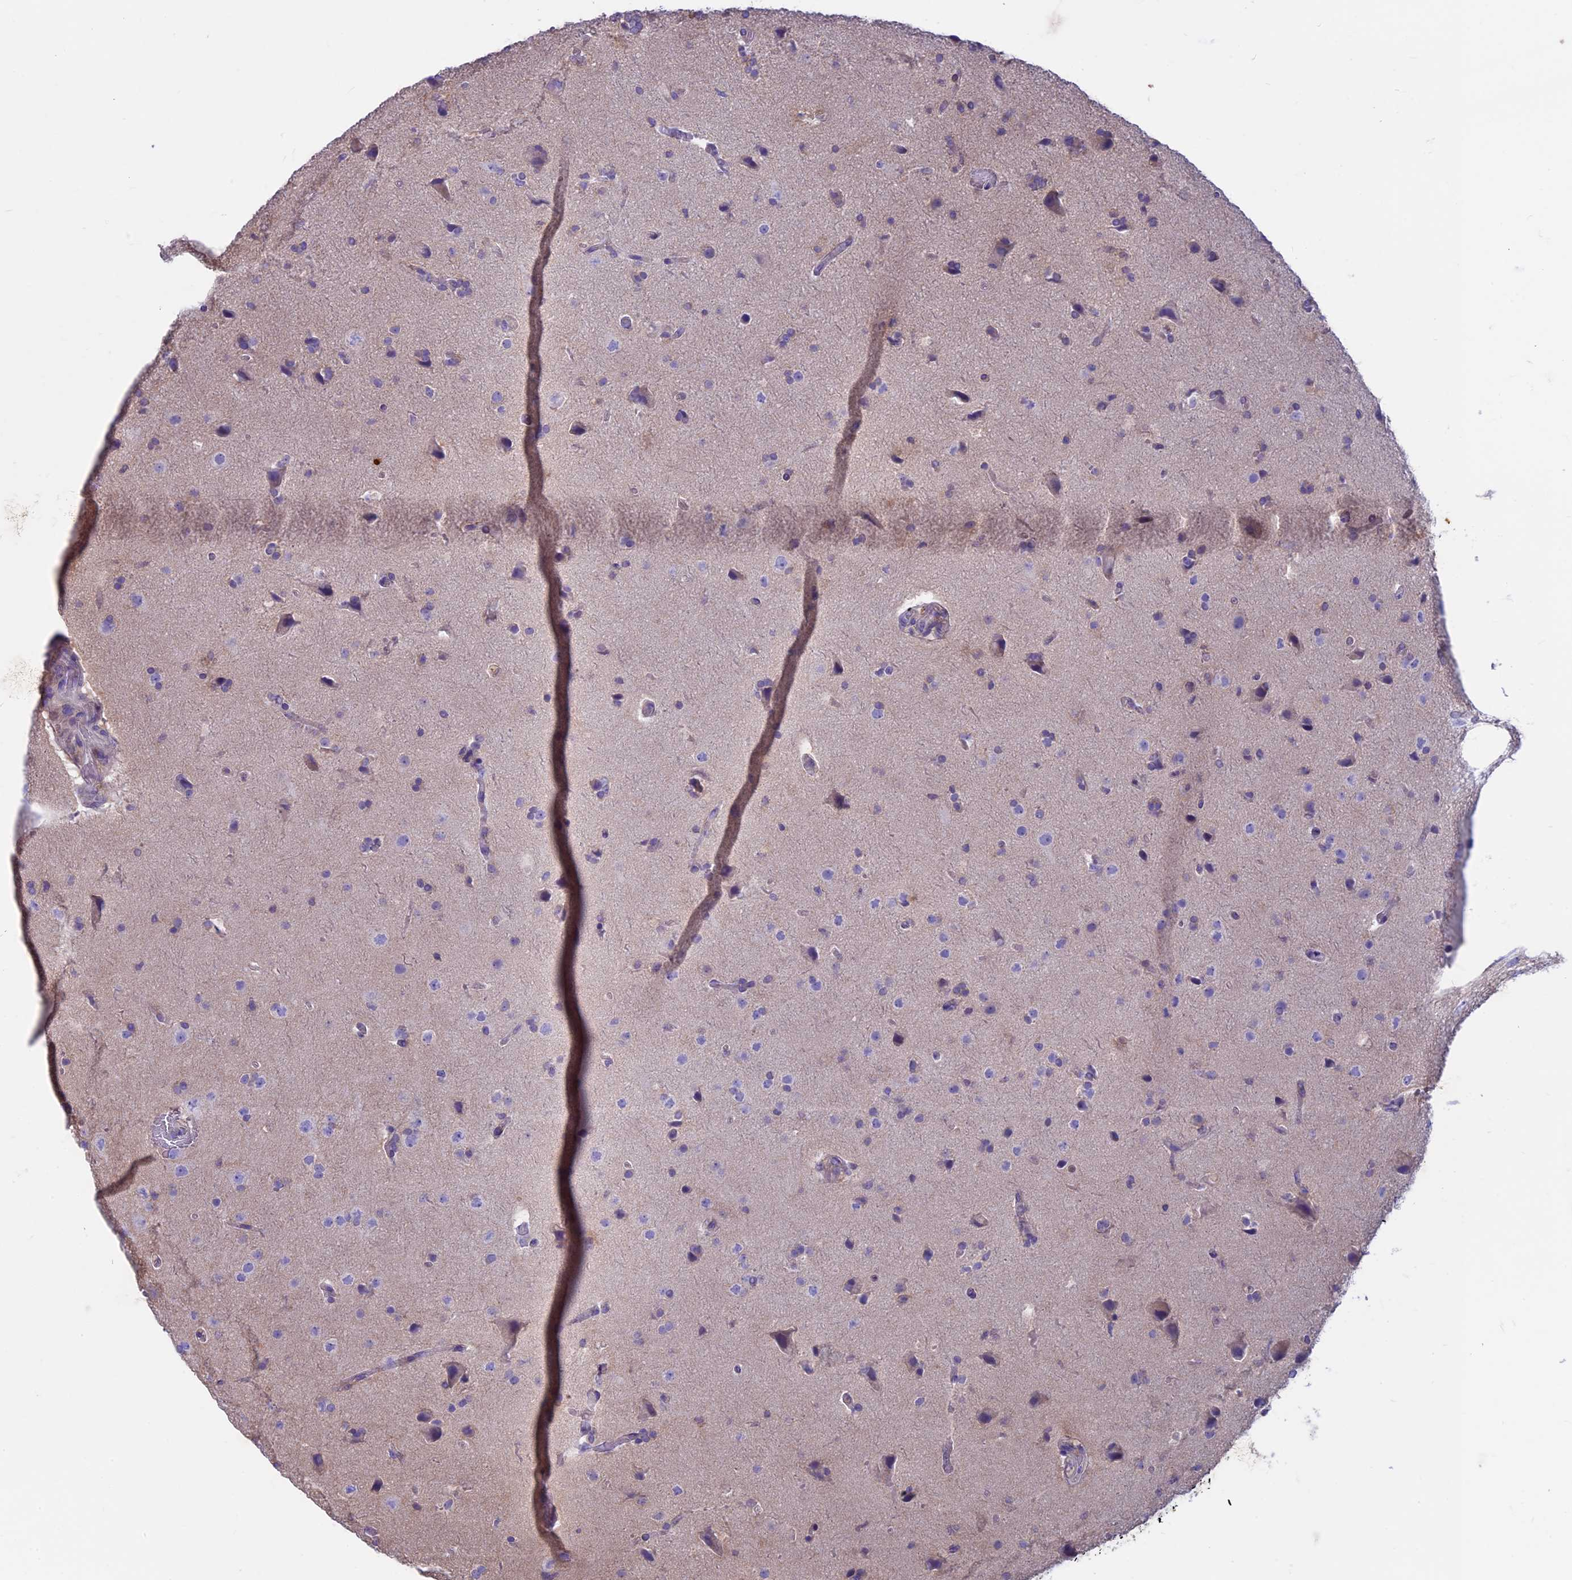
{"staining": {"intensity": "negative", "quantity": "none", "location": "none"}, "tissue": "glioma", "cell_type": "Tumor cells", "image_type": "cancer", "snomed": [{"axis": "morphology", "description": "Glioma, malignant, High grade"}, {"axis": "topography", "description": "Brain"}], "caption": "Glioma was stained to show a protein in brown. There is no significant staining in tumor cells. The staining is performed using DAB (3,3'-diaminobenzidine) brown chromogen with nuclei counter-stained in using hematoxylin.", "gene": "CDAN1", "patient": {"sex": "male", "age": 72}}